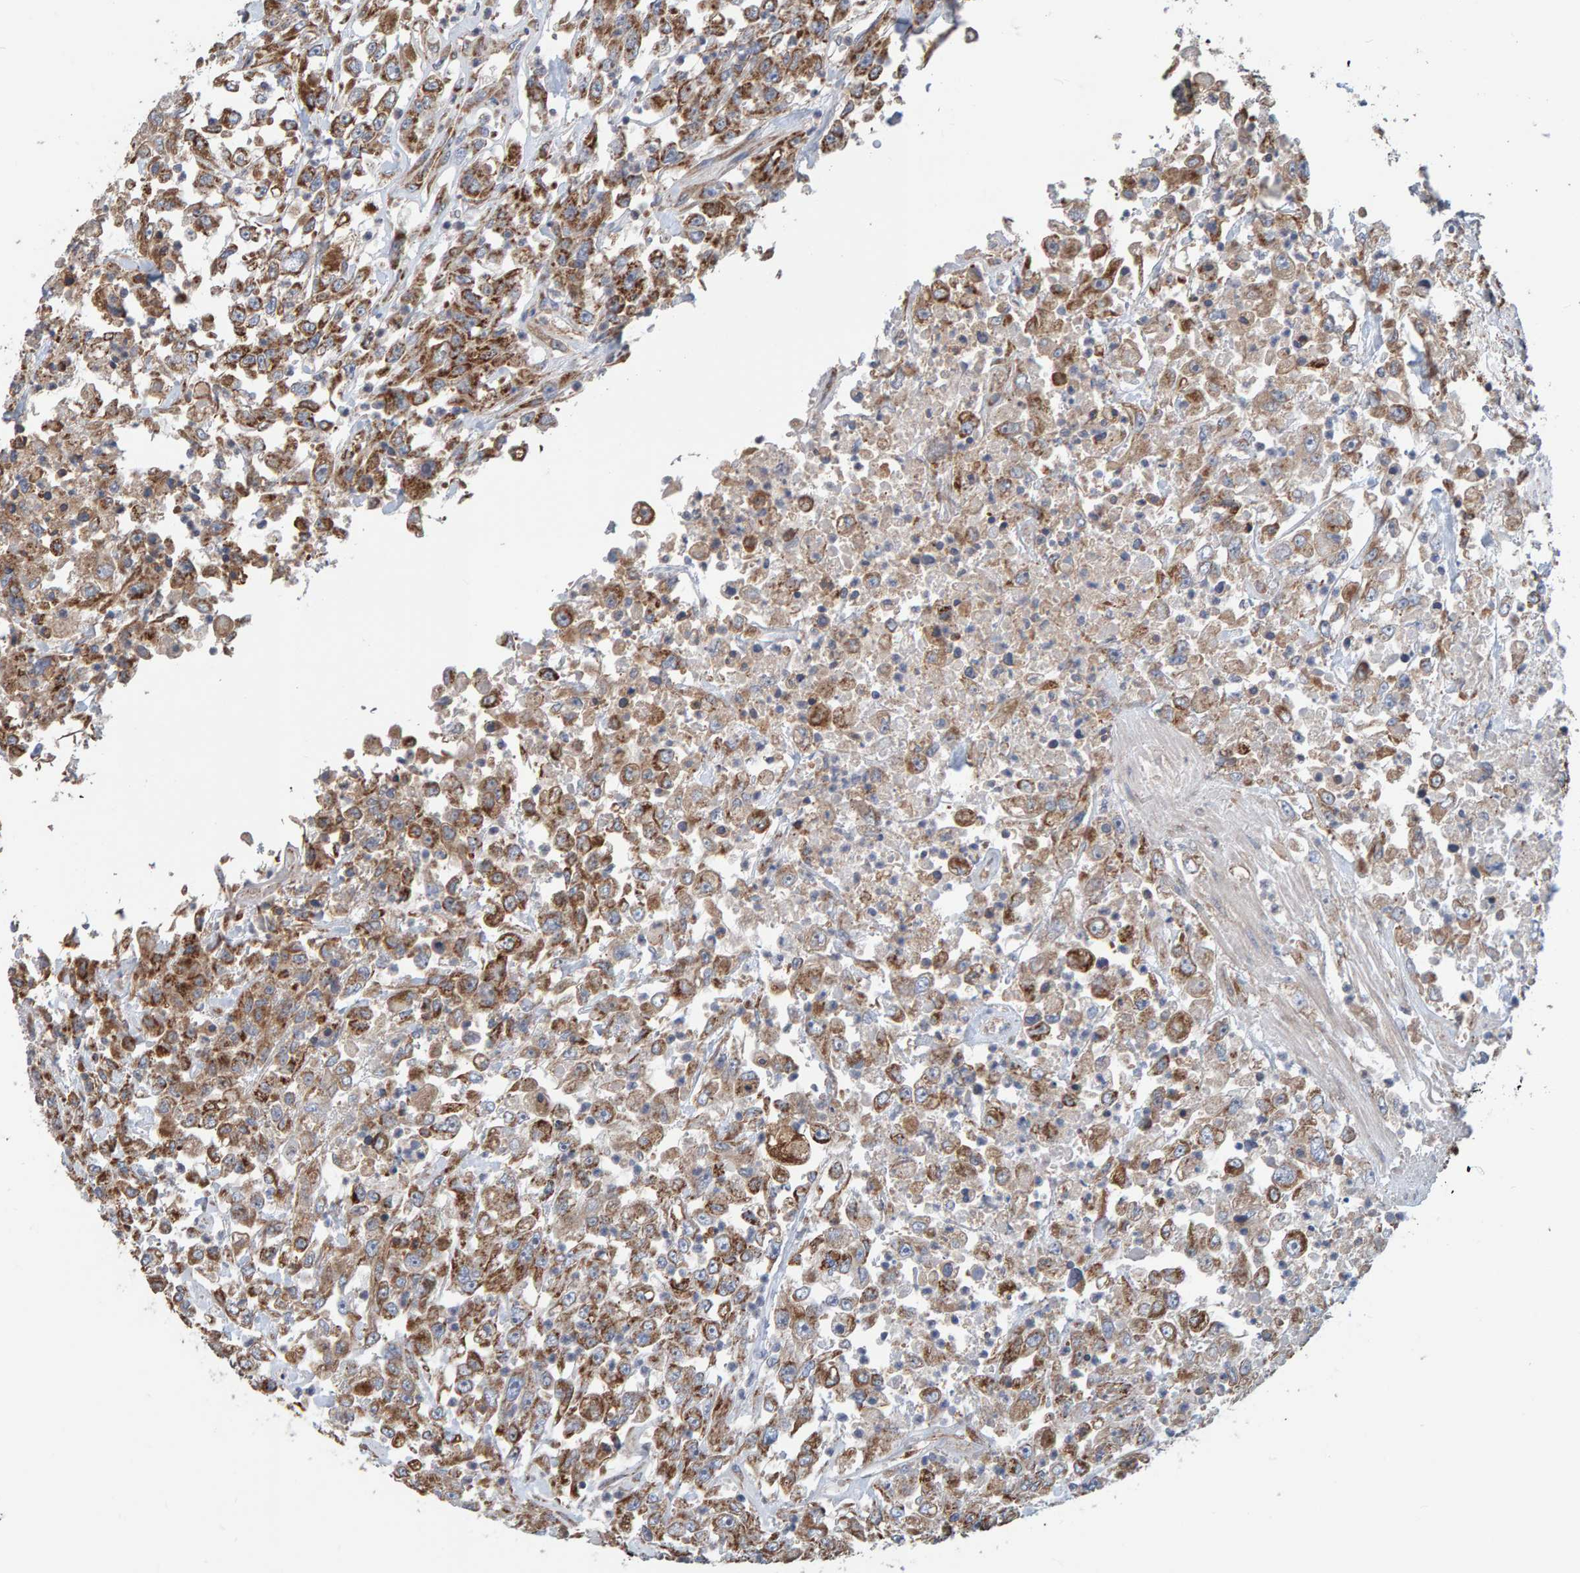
{"staining": {"intensity": "strong", "quantity": ">75%", "location": "cytoplasmic/membranous"}, "tissue": "urothelial cancer", "cell_type": "Tumor cells", "image_type": "cancer", "snomed": [{"axis": "morphology", "description": "Urothelial carcinoma, High grade"}, {"axis": "topography", "description": "Urinary bladder"}], "caption": "Immunohistochemical staining of human urothelial cancer shows high levels of strong cytoplasmic/membranous protein expression in approximately >75% of tumor cells.", "gene": "MRPL45", "patient": {"sex": "male", "age": 46}}